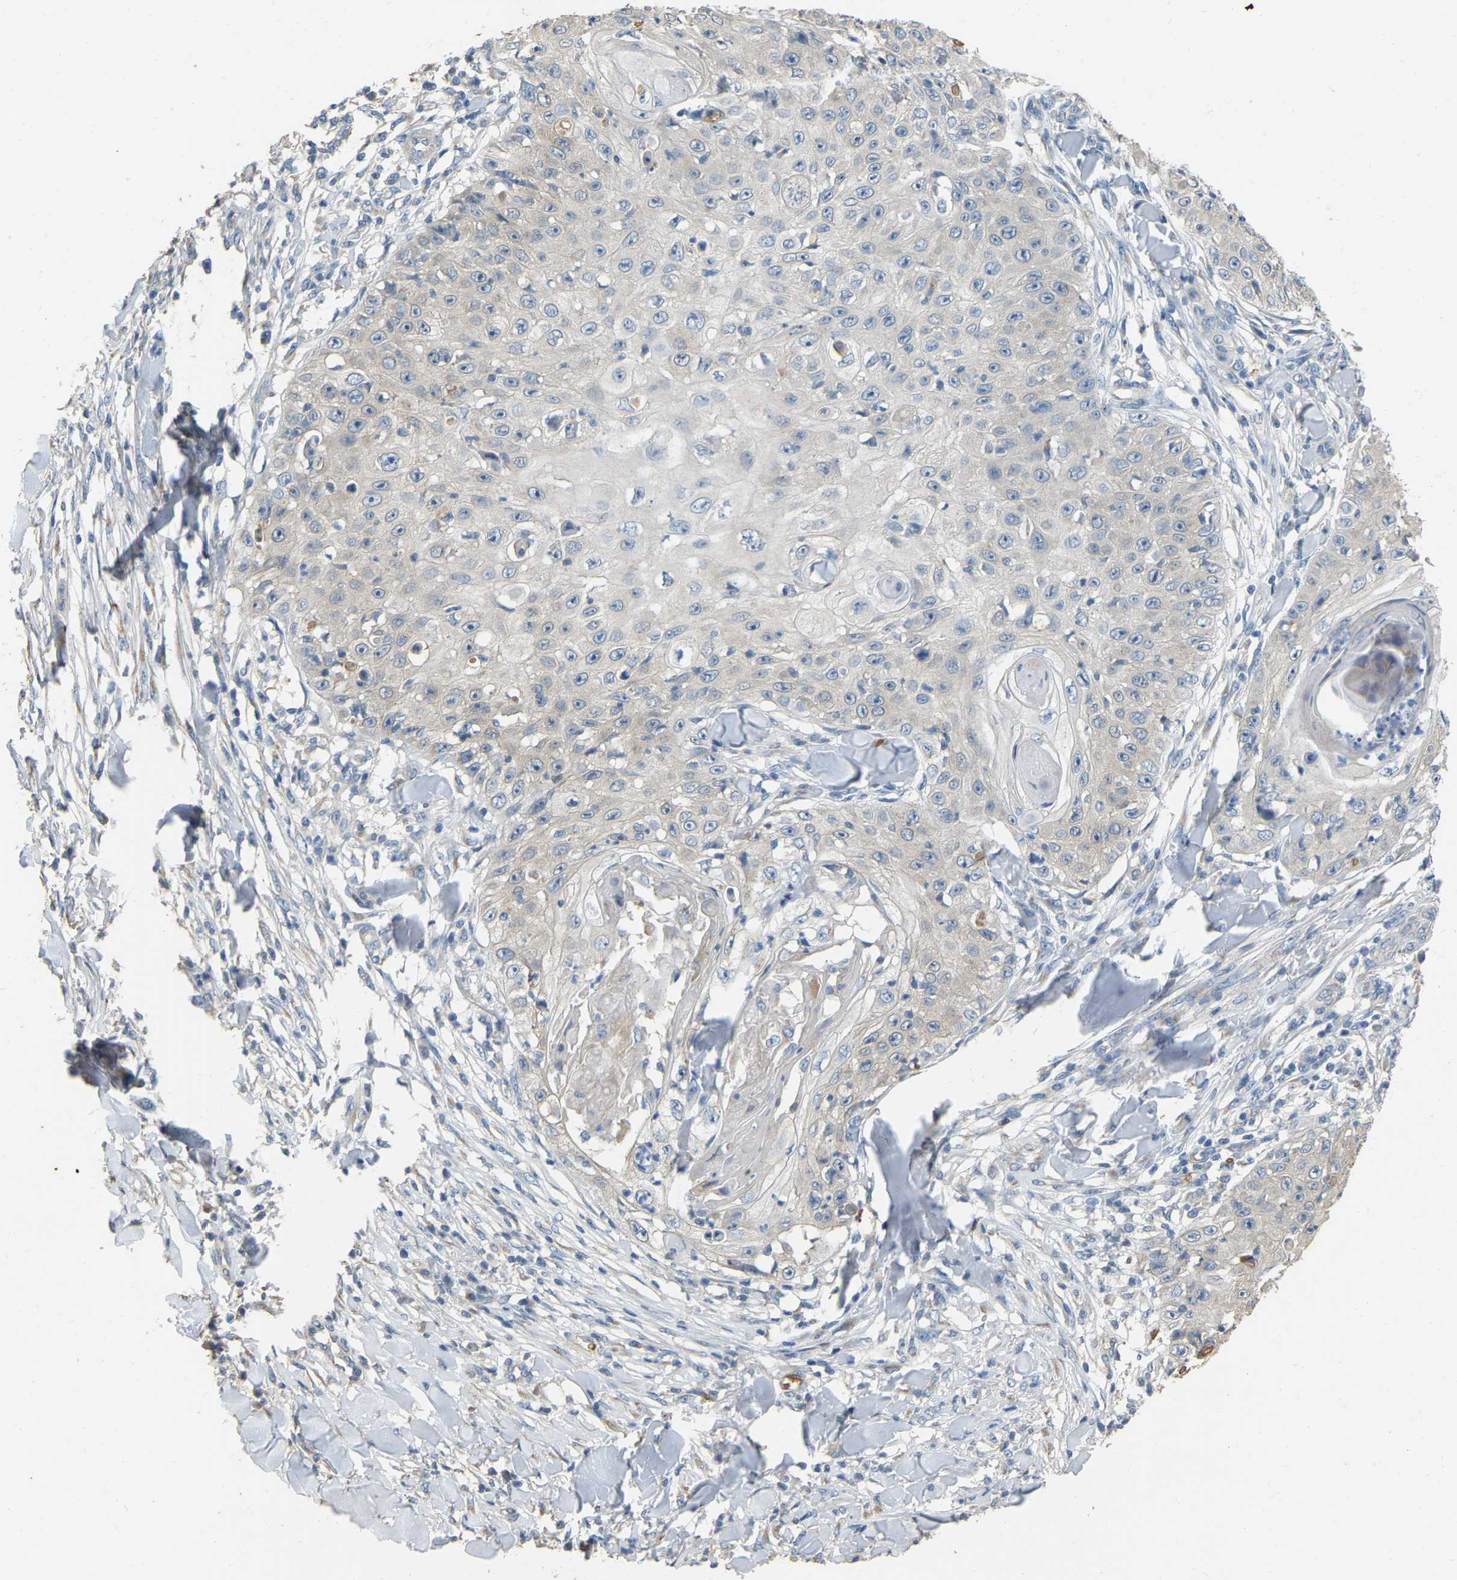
{"staining": {"intensity": "negative", "quantity": "none", "location": "none"}, "tissue": "skin cancer", "cell_type": "Tumor cells", "image_type": "cancer", "snomed": [{"axis": "morphology", "description": "Squamous cell carcinoma, NOS"}, {"axis": "topography", "description": "Skin"}], "caption": "Immunohistochemistry (IHC) image of human skin cancer stained for a protein (brown), which shows no staining in tumor cells.", "gene": "CFAP298", "patient": {"sex": "male", "age": 86}}